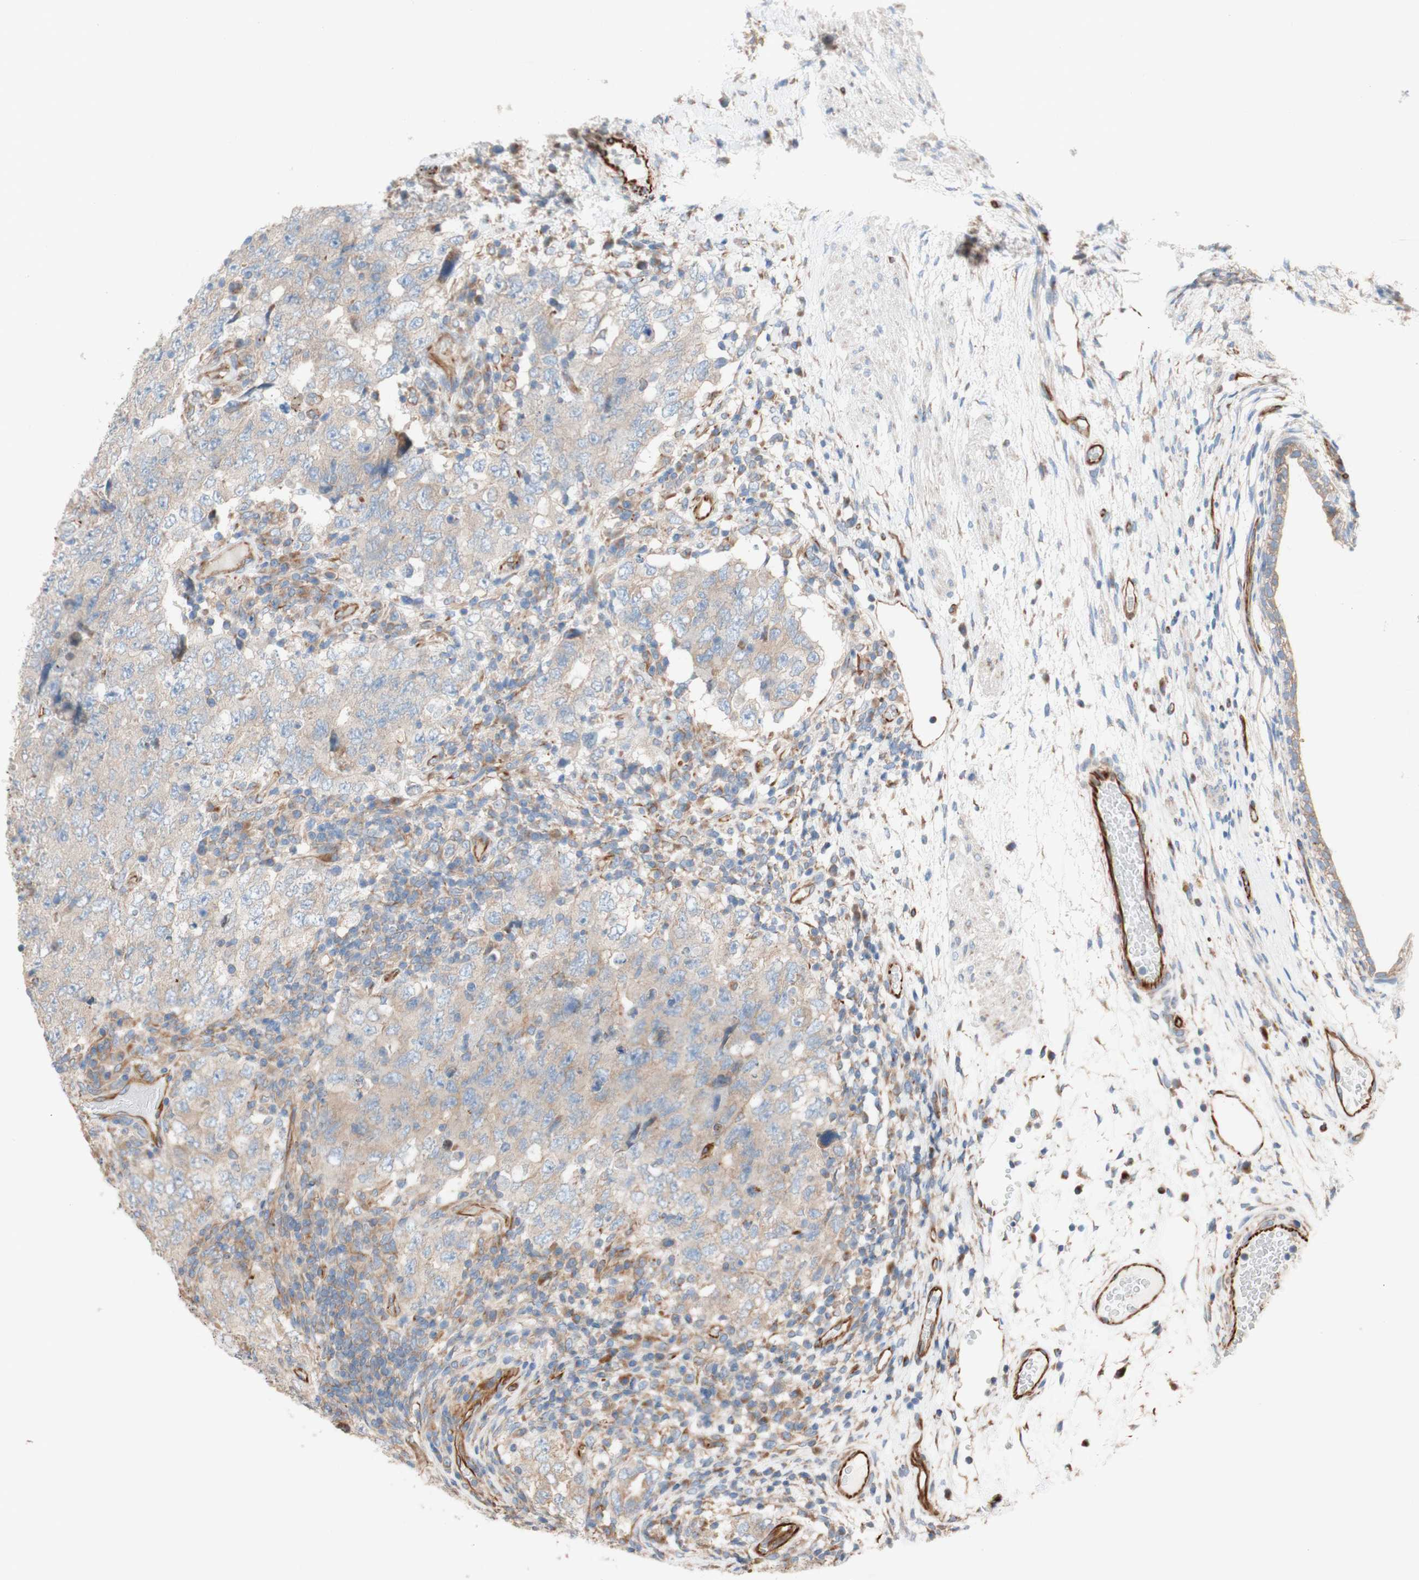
{"staining": {"intensity": "weak", "quantity": ">75%", "location": "cytoplasmic/membranous"}, "tissue": "testis cancer", "cell_type": "Tumor cells", "image_type": "cancer", "snomed": [{"axis": "morphology", "description": "Carcinoma, Embryonal, NOS"}, {"axis": "topography", "description": "Testis"}], "caption": "Immunohistochemical staining of human embryonal carcinoma (testis) exhibits low levels of weak cytoplasmic/membranous expression in about >75% of tumor cells. Immunohistochemistry stains the protein of interest in brown and the nuclei are stained blue.", "gene": "C1orf43", "patient": {"sex": "male", "age": 26}}